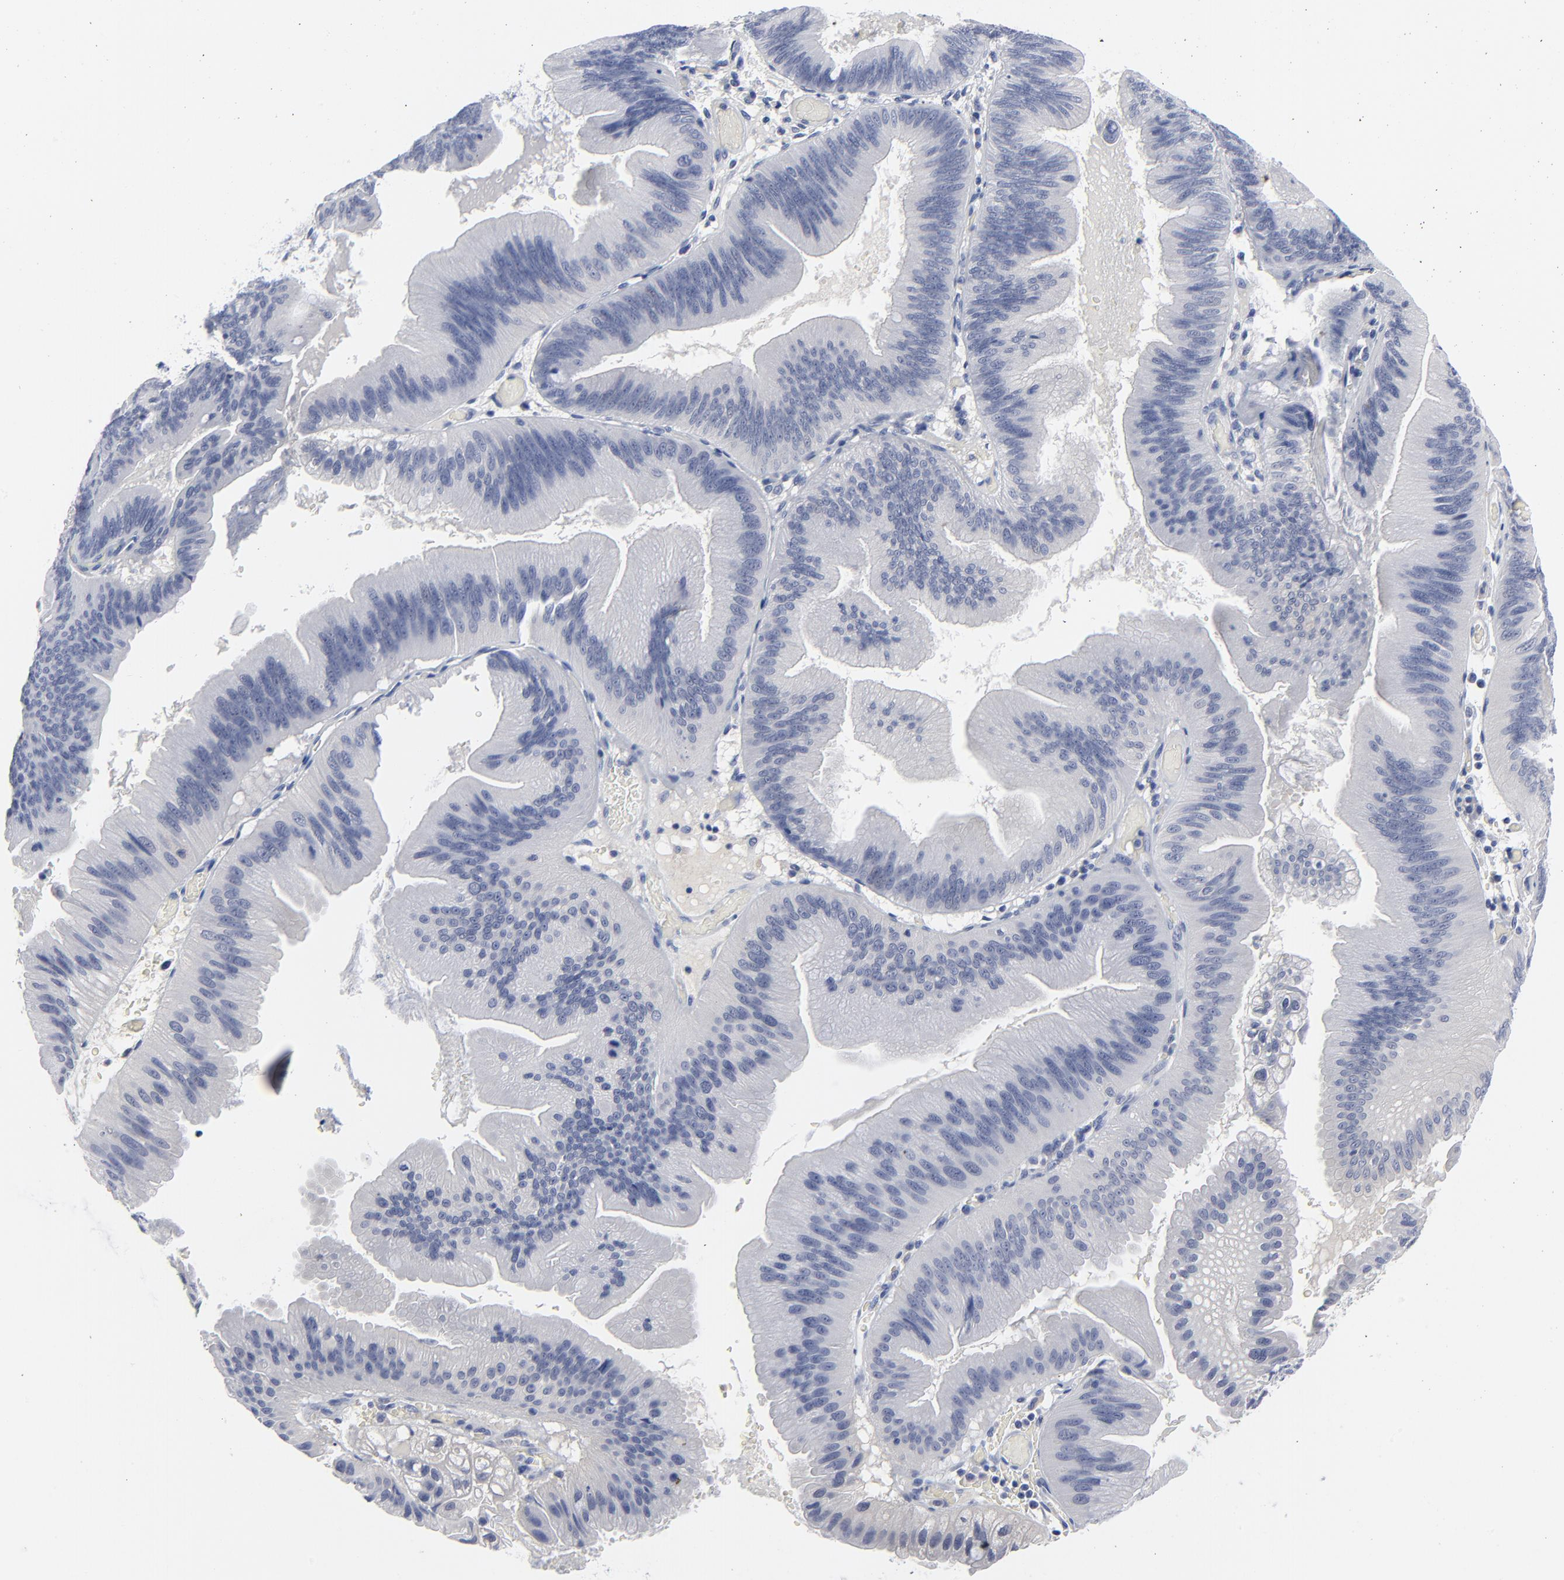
{"staining": {"intensity": "negative", "quantity": "none", "location": "none"}, "tissue": "pancreatic cancer", "cell_type": "Tumor cells", "image_type": "cancer", "snomed": [{"axis": "morphology", "description": "Adenocarcinoma, NOS"}, {"axis": "topography", "description": "Pancreas"}], "caption": "Micrograph shows no protein staining in tumor cells of adenocarcinoma (pancreatic) tissue.", "gene": "CLEC4G", "patient": {"sex": "male", "age": 82}}